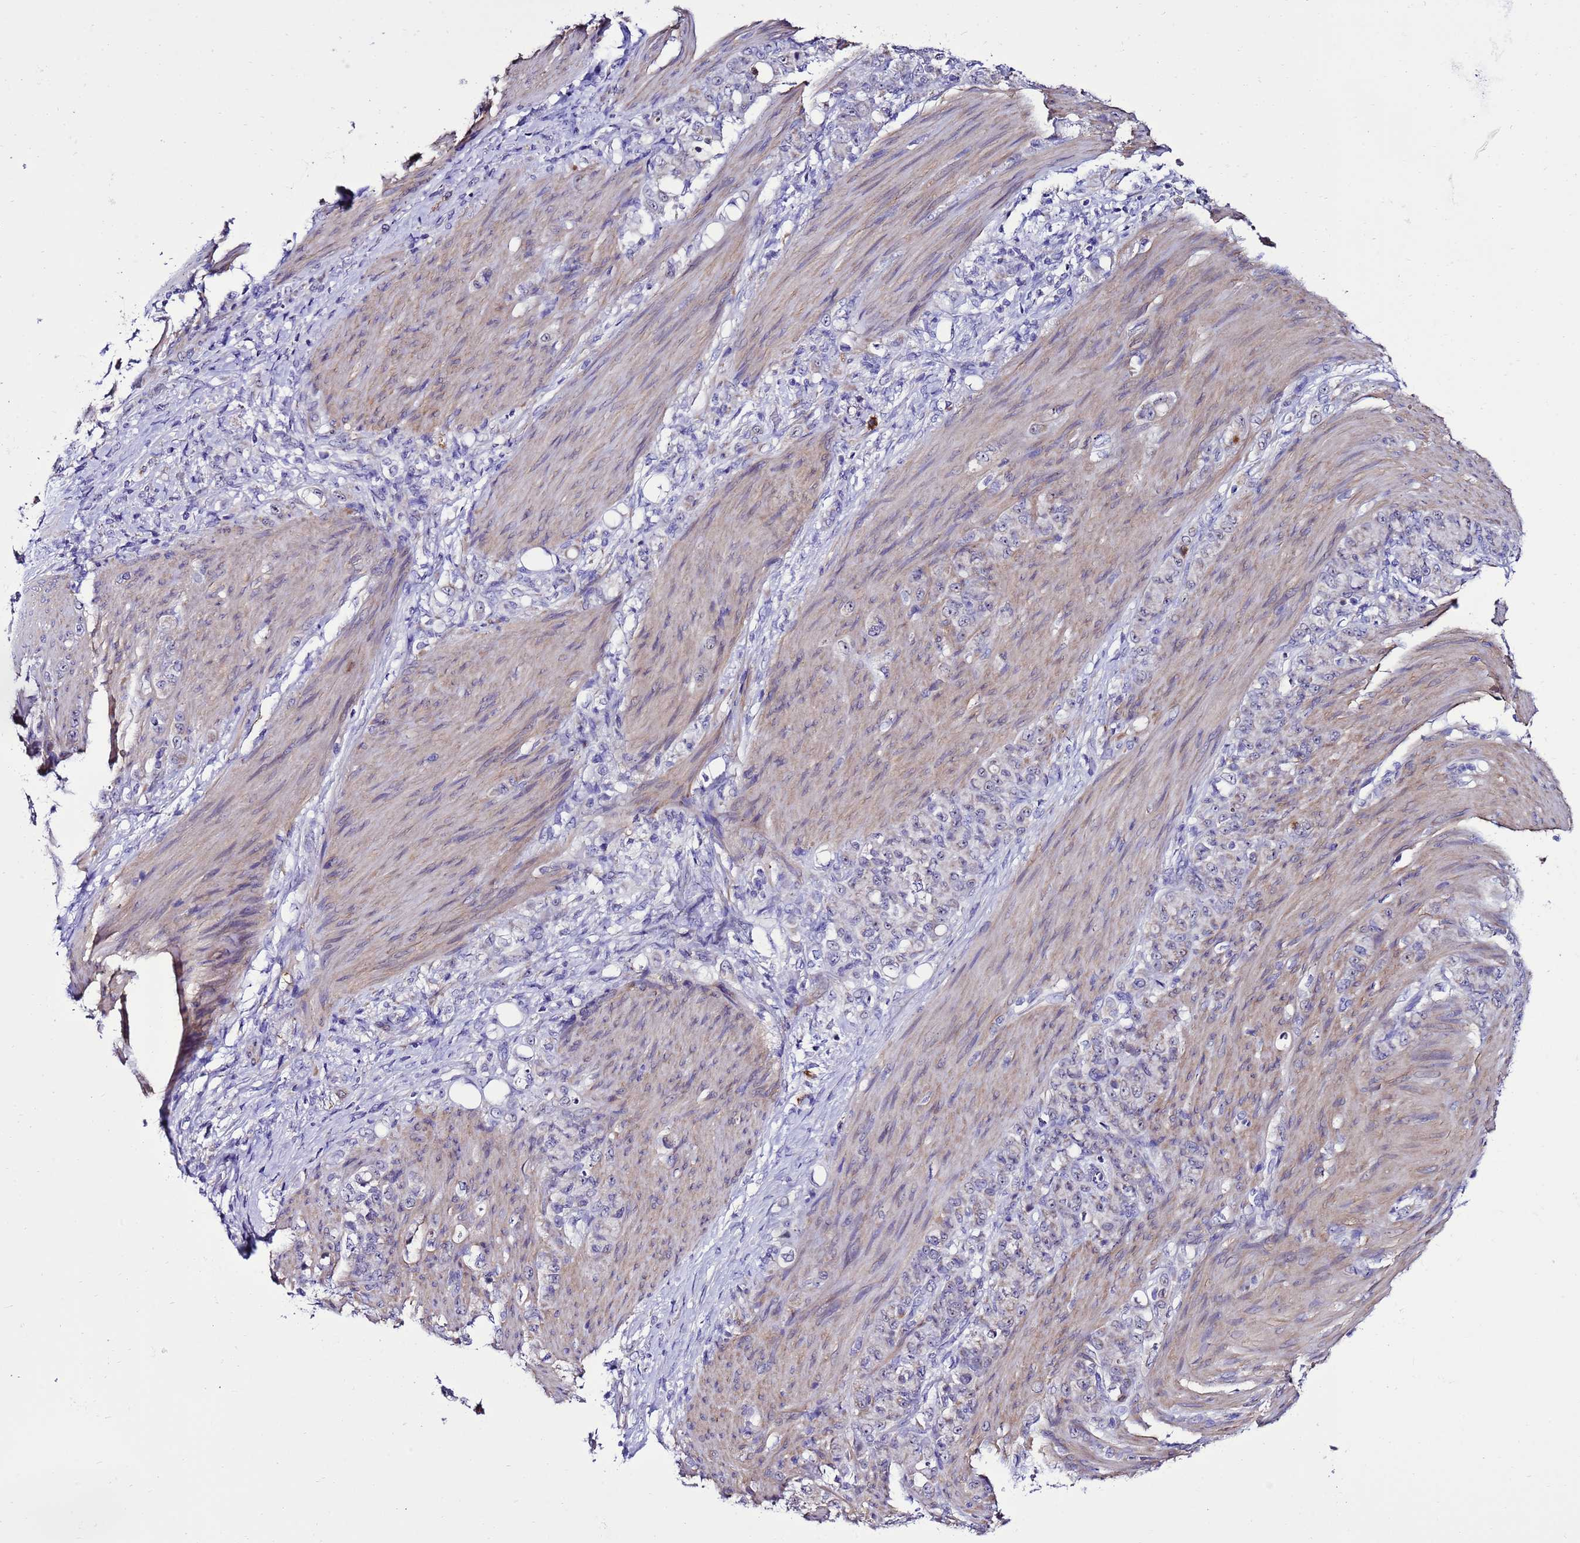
{"staining": {"intensity": "negative", "quantity": "none", "location": "none"}, "tissue": "stomach cancer", "cell_type": "Tumor cells", "image_type": "cancer", "snomed": [{"axis": "morphology", "description": "Adenocarcinoma, NOS"}, {"axis": "topography", "description": "Stomach"}], "caption": "Immunohistochemical staining of human adenocarcinoma (stomach) reveals no significant staining in tumor cells.", "gene": "DPH6", "patient": {"sex": "female", "age": 79}}